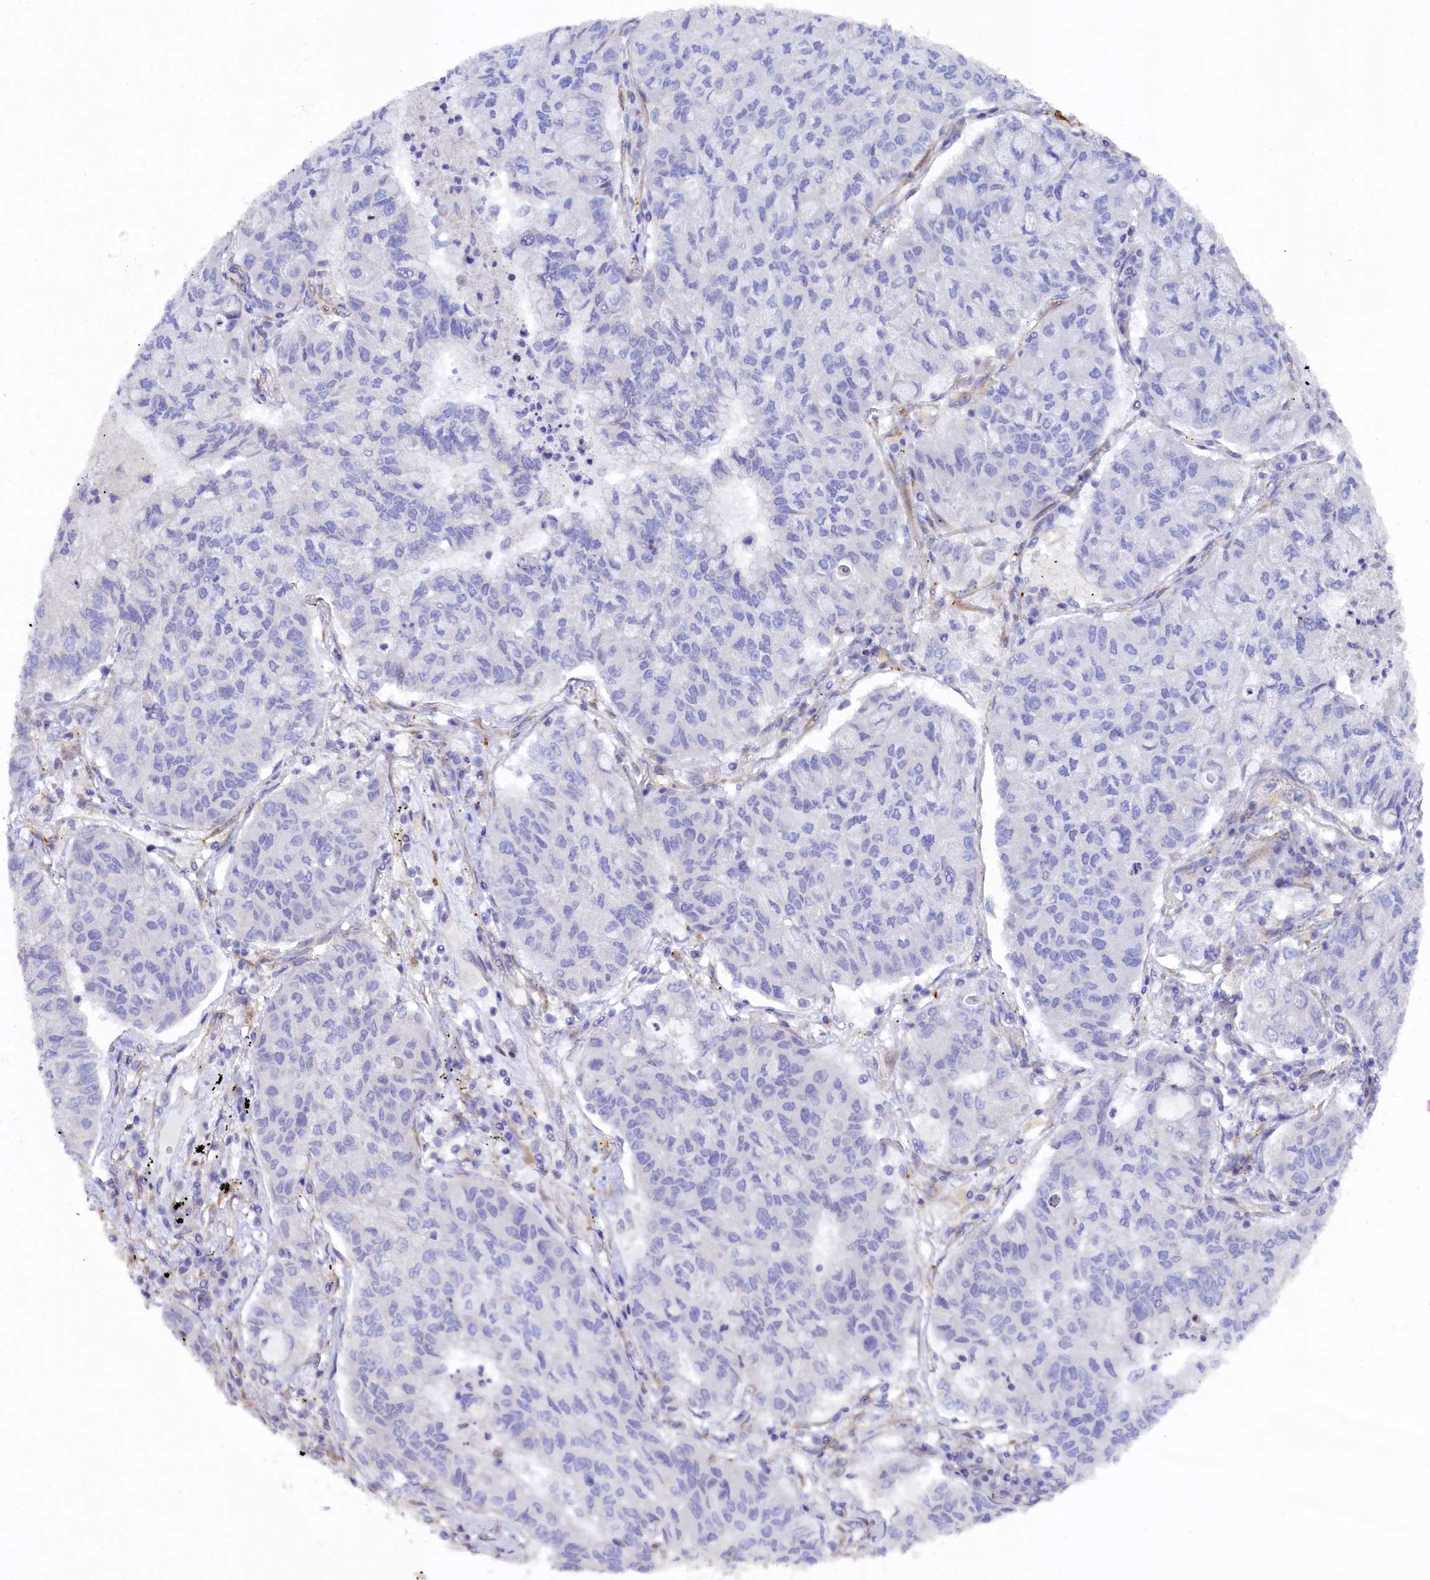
{"staining": {"intensity": "negative", "quantity": "none", "location": "none"}, "tissue": "lung cancer", "cell_type": "Tumor cells", "image_type": "cancer", "snomed": [{"axis": "morphology", "description": "Squamous cell carcinoma, NOS"}, {"axis": "topography", "description": "Lung"}], "caption": "The photomicrograph exhibits no significant staining in tumor cells of lung squamous cell carcinoma. (Stains: DAB (3,3'-diaminobenzidine) immunohistochemistry with hematoxylin counter stain, Microscopy: brightfield microscopy at high magnification).", "gene": "POGLUT3", "patient": {"sex": "male", "age": 74}}